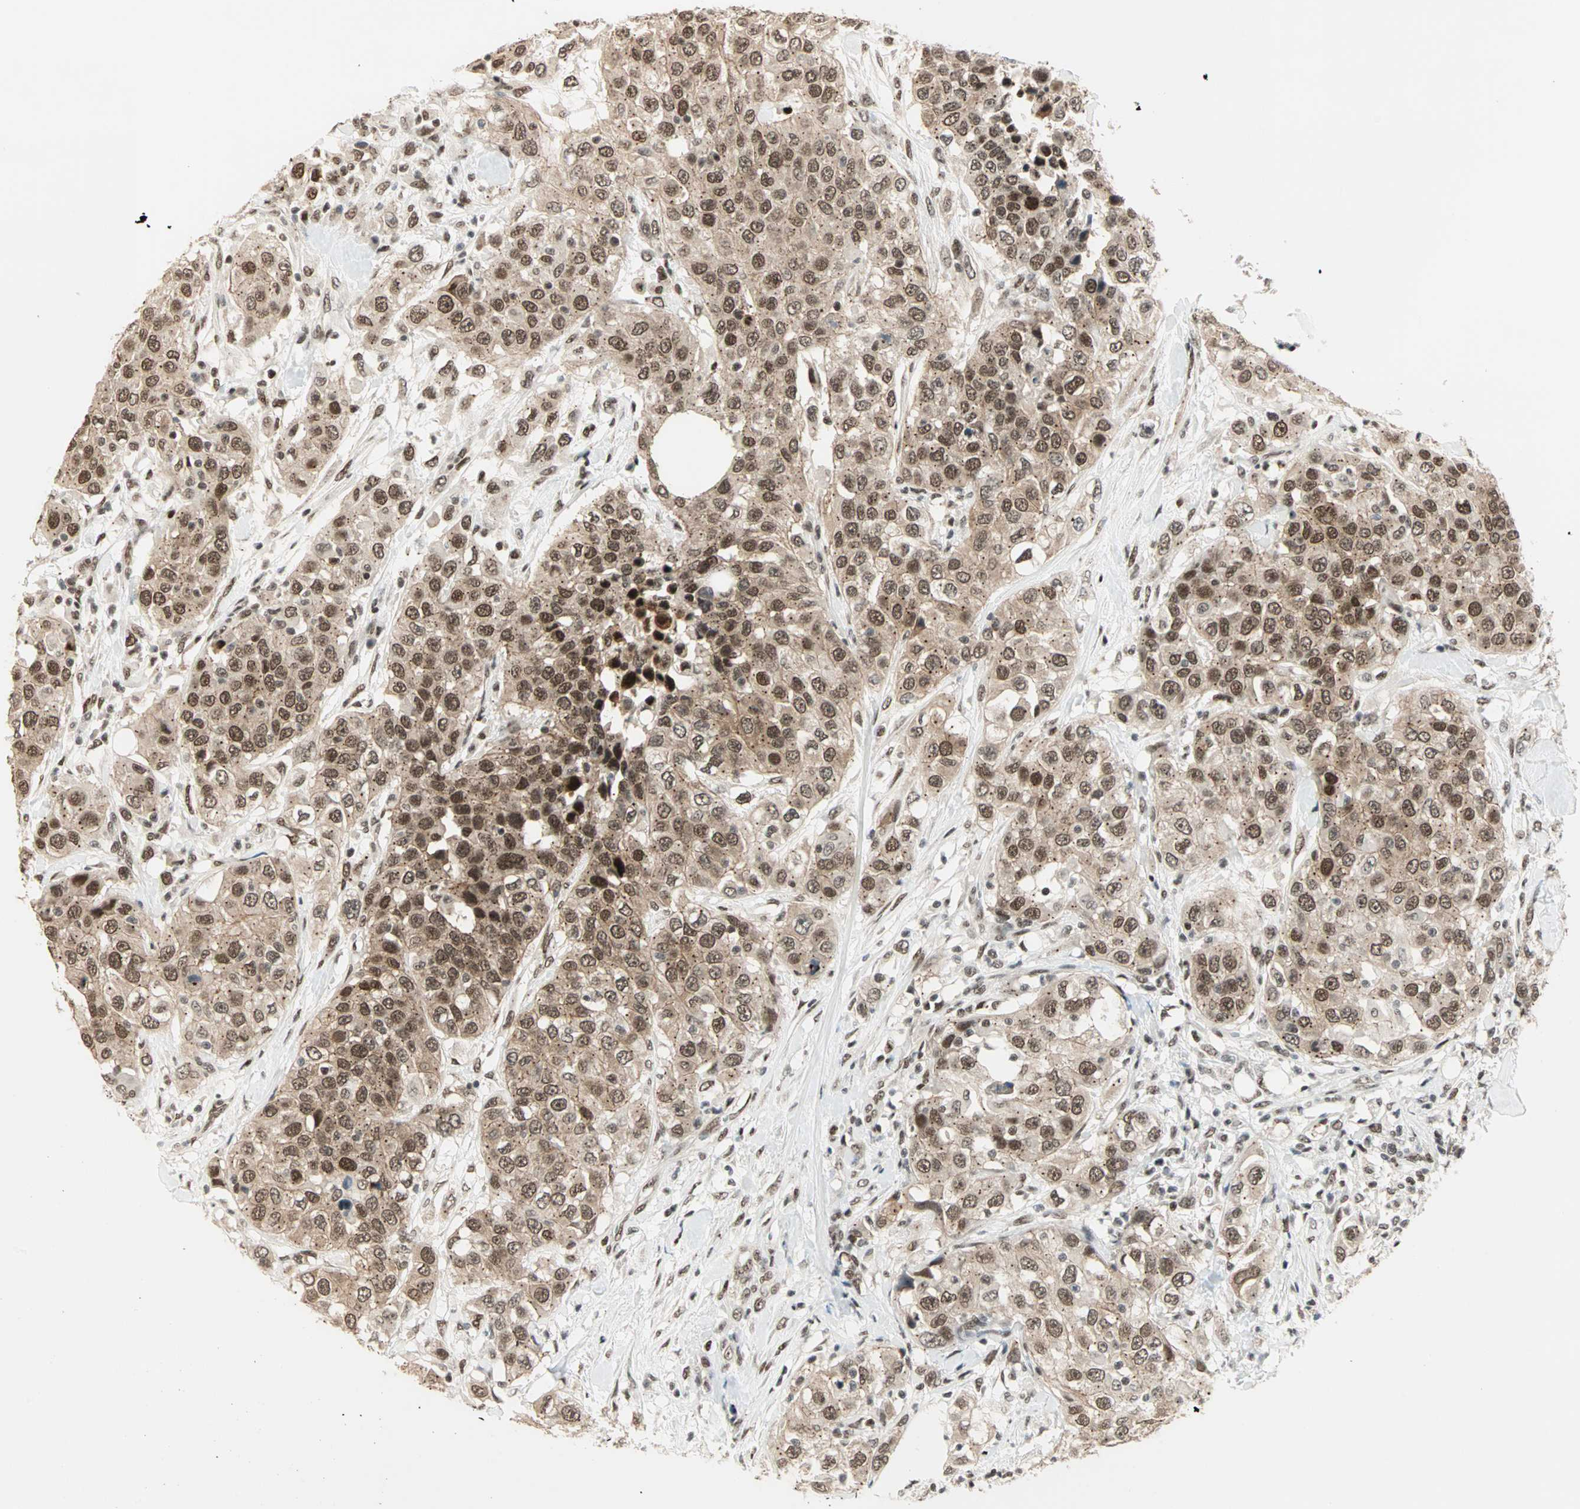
{"staining": {"intensity": "moderate", "quantity": ">75%", "location": "cytoplasmic/membranous,nuclear"}, "tissue": "urothelial cancer", "cell_type": "Tumor cells", "image_type": "cancer", "snomed": [{"axis": "morphology", "description": "Urothelial carcinoma, High grade"}, {"axis": "topography", "description": "Urinary bladder"}], "caption": "This histopathology image reveals high-grade urothelial carcinoma stained with immunohistochemistry to label a protein in brown. The cytoplasmic/membranous and nuclear of tumor cells show moderate positivity for the protein. Nuclei are counter-stained blue.", "gene": "BLM", "patient": {"sex": "female", "age": 80}}